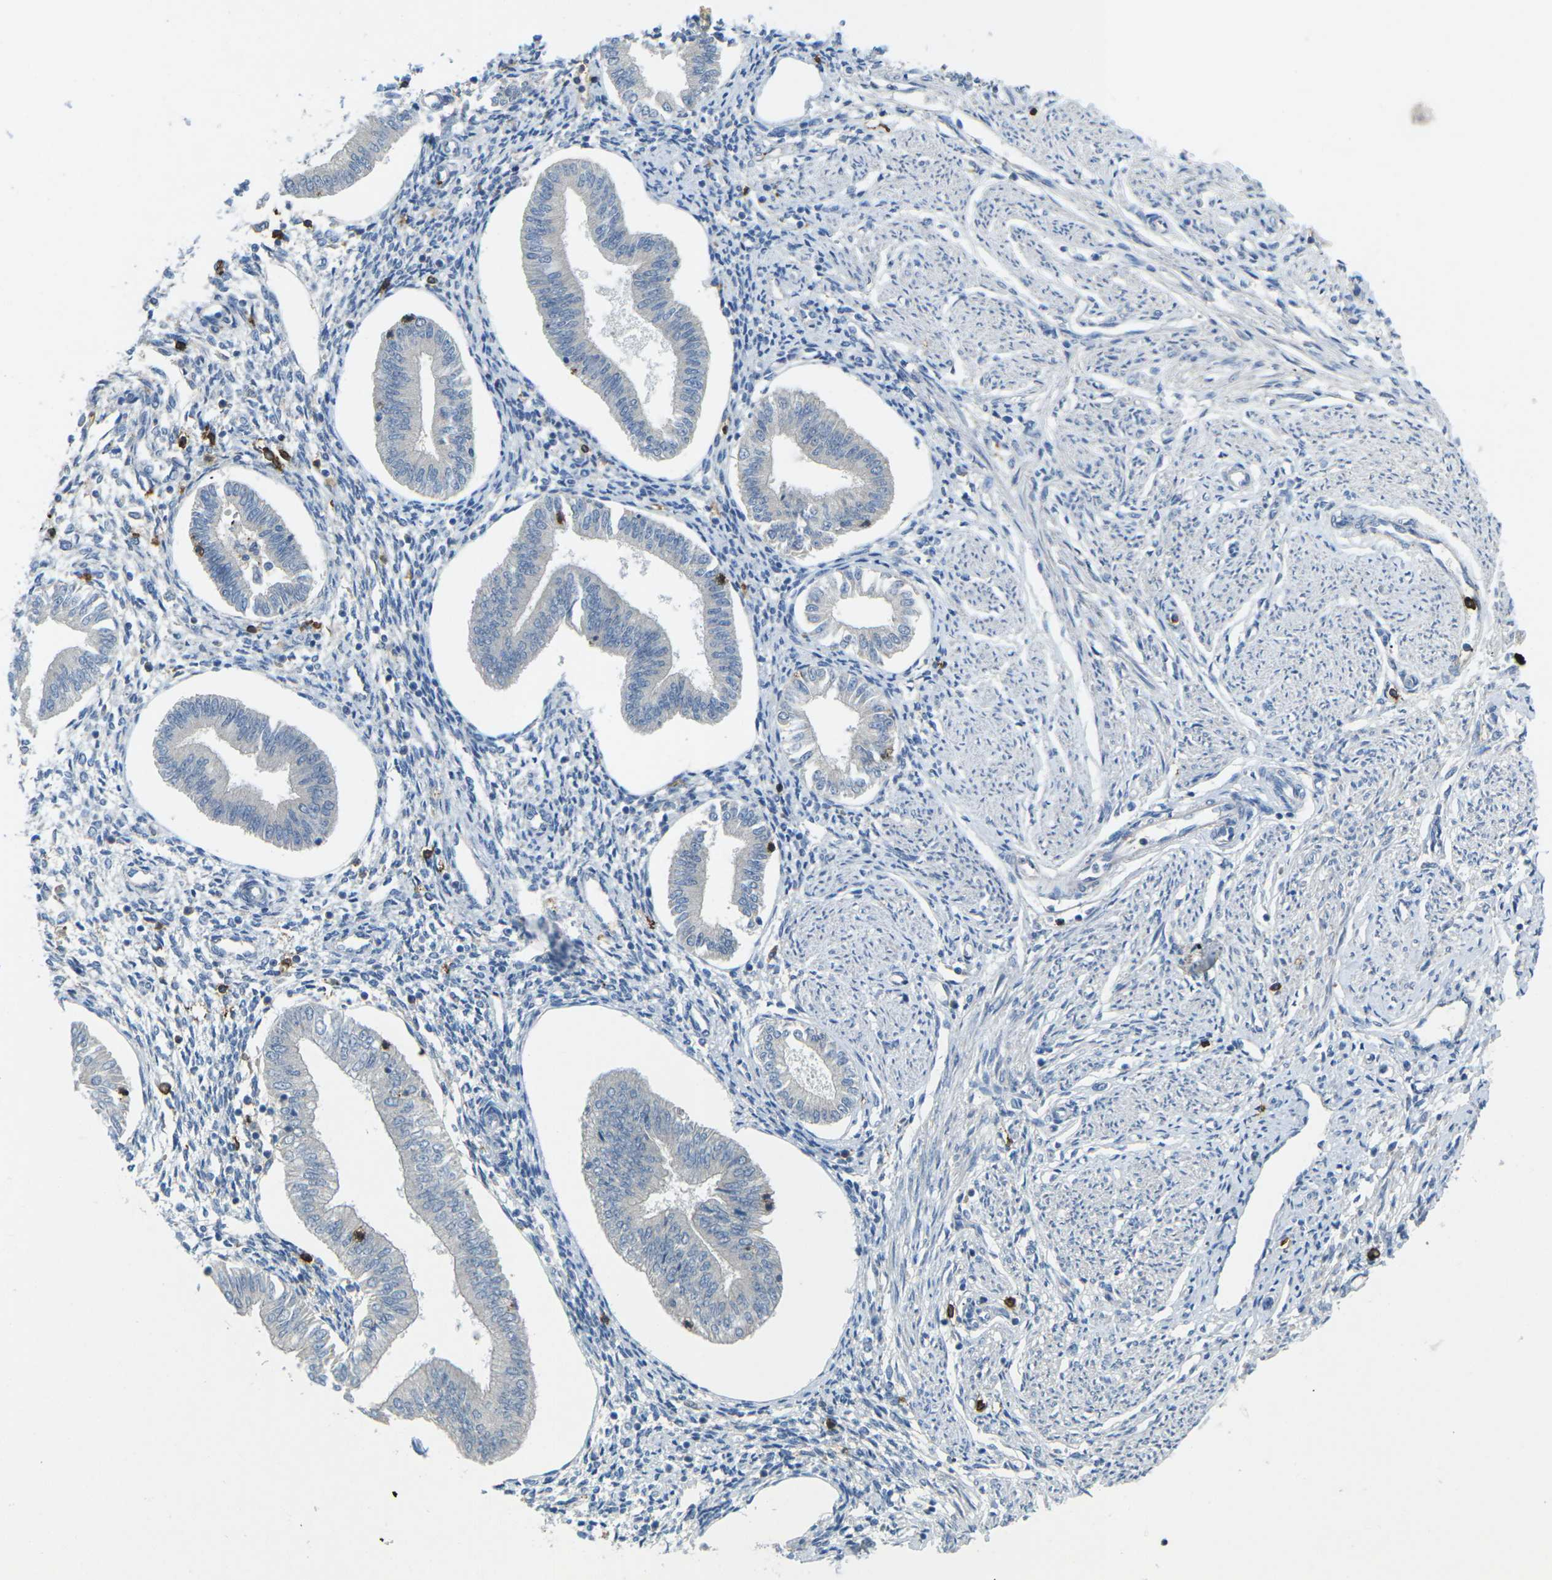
{"staining": {"intensity": "negative", "quantity": "none", "location": "none"}, "tissue": "endometrium", "cell_type": "Cells in endometrial stroma", "image_type": "normal", "snomed": [{"axis": "morphology", "description": "Normal tissue, NOS"}, {"axis": "topography", "description": "Endometrium"}], "caption": "Immunohistochemistry micrograph of unremarkable endometrium: human endometrium stained with DAB shows no significant protein expression in cells in endometrial stroma. (Brightfield microscopy of DAB immunohistochemistry at high magnification).", "gene": "CD19", "patient": {"sex": "female", "age": 50}}